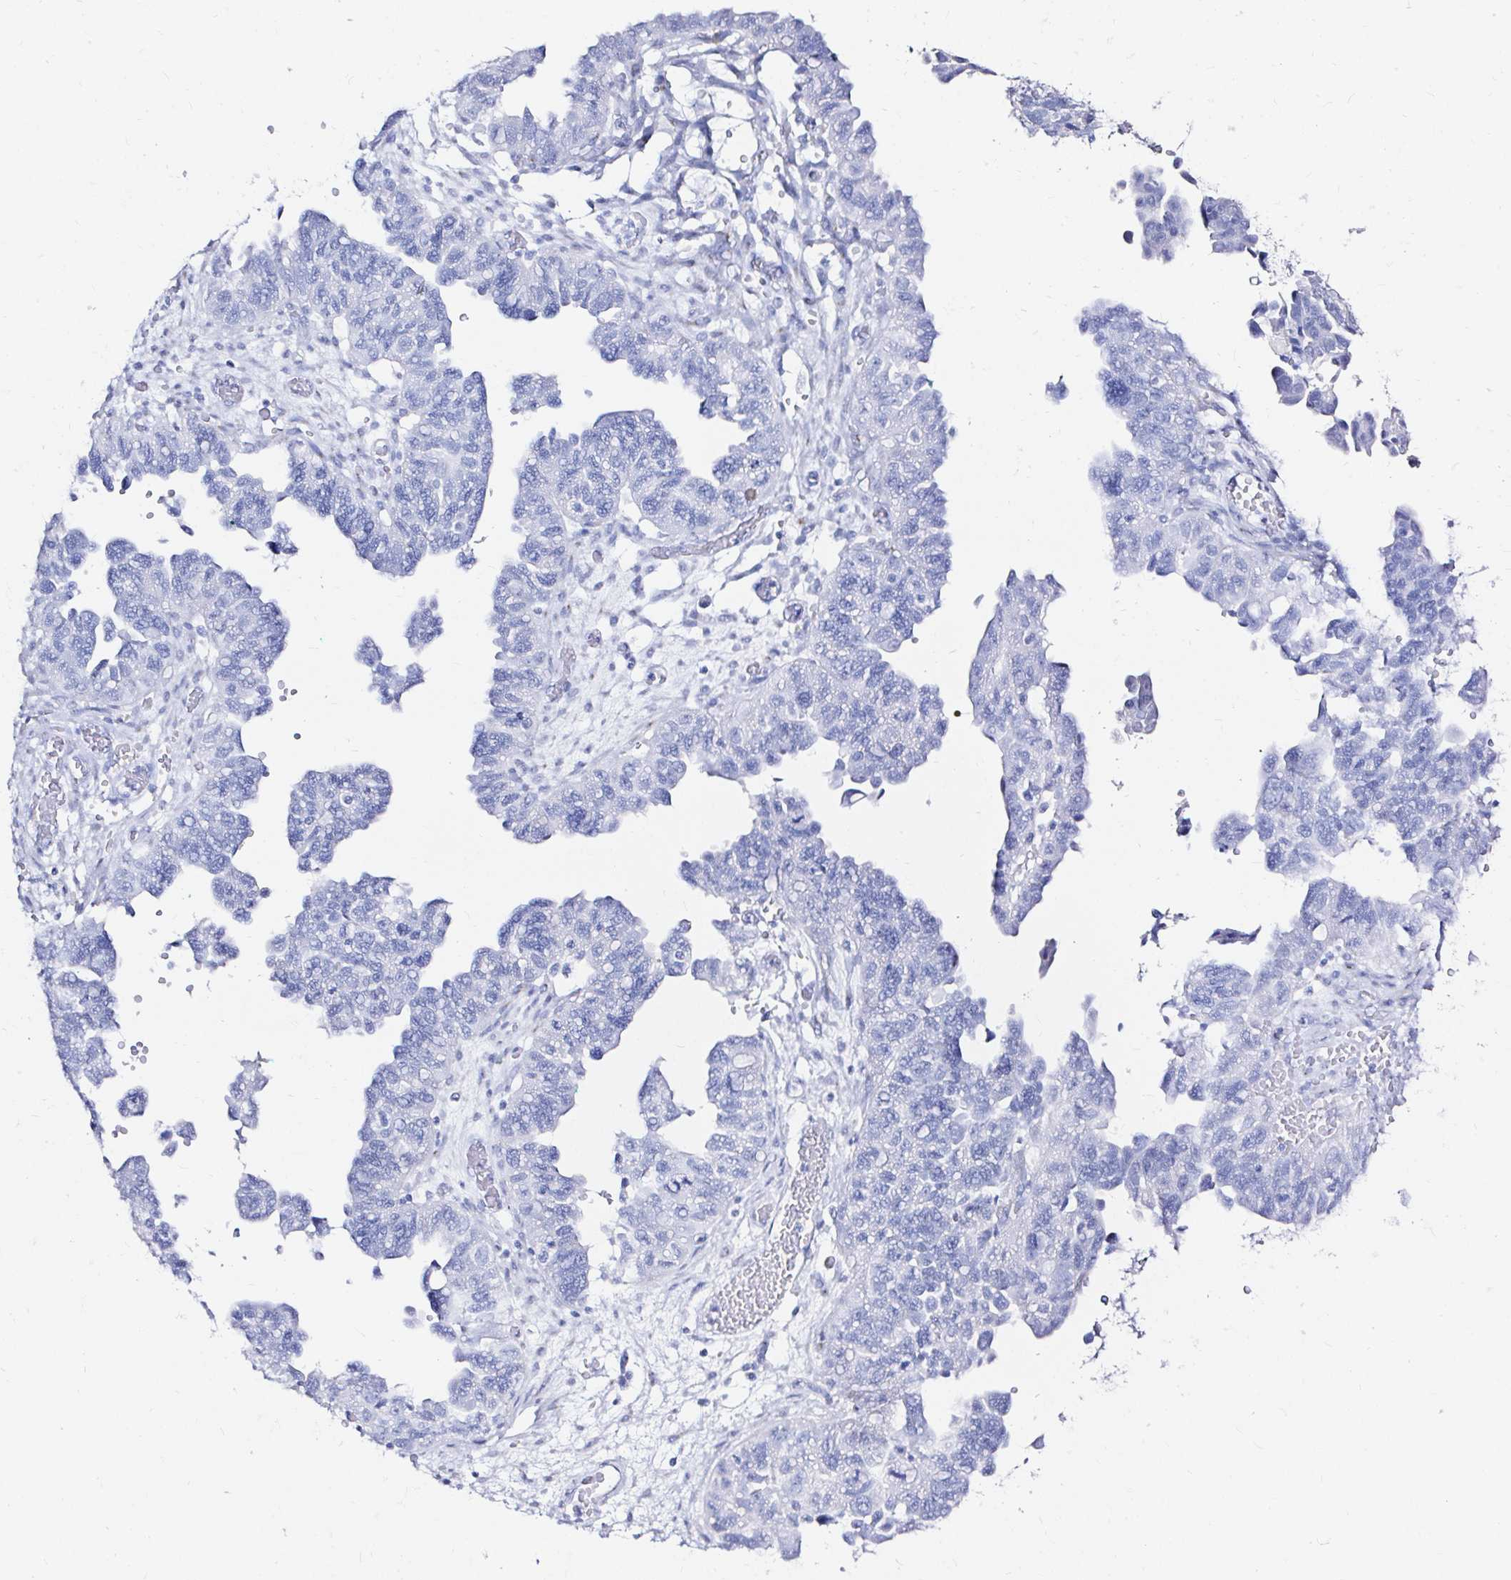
{"staining": {"intensity": "negative", "quantity": "none", "location": "none"}, "tissue": "ovarian cancer", "cell_type": "Tumor cells", "image_type": "cancer", "snomed": [{"axis": "morphology", "description": "Cystadenocarcinoma, serous, NOS"}, {"axis": "topography", "description": "Ovary"}], "caption": "An immunohistochemistry (IHC) image of ovarian cancer is shown. There is no staining in tumor cells of ovarian cancer. (DAB (3,3'-diaminobenzidine) IHC visualized using brightfield microscopy, high magnification).", "gene": "ZNF432", "patient": {"sex": "female", "age": 64}}